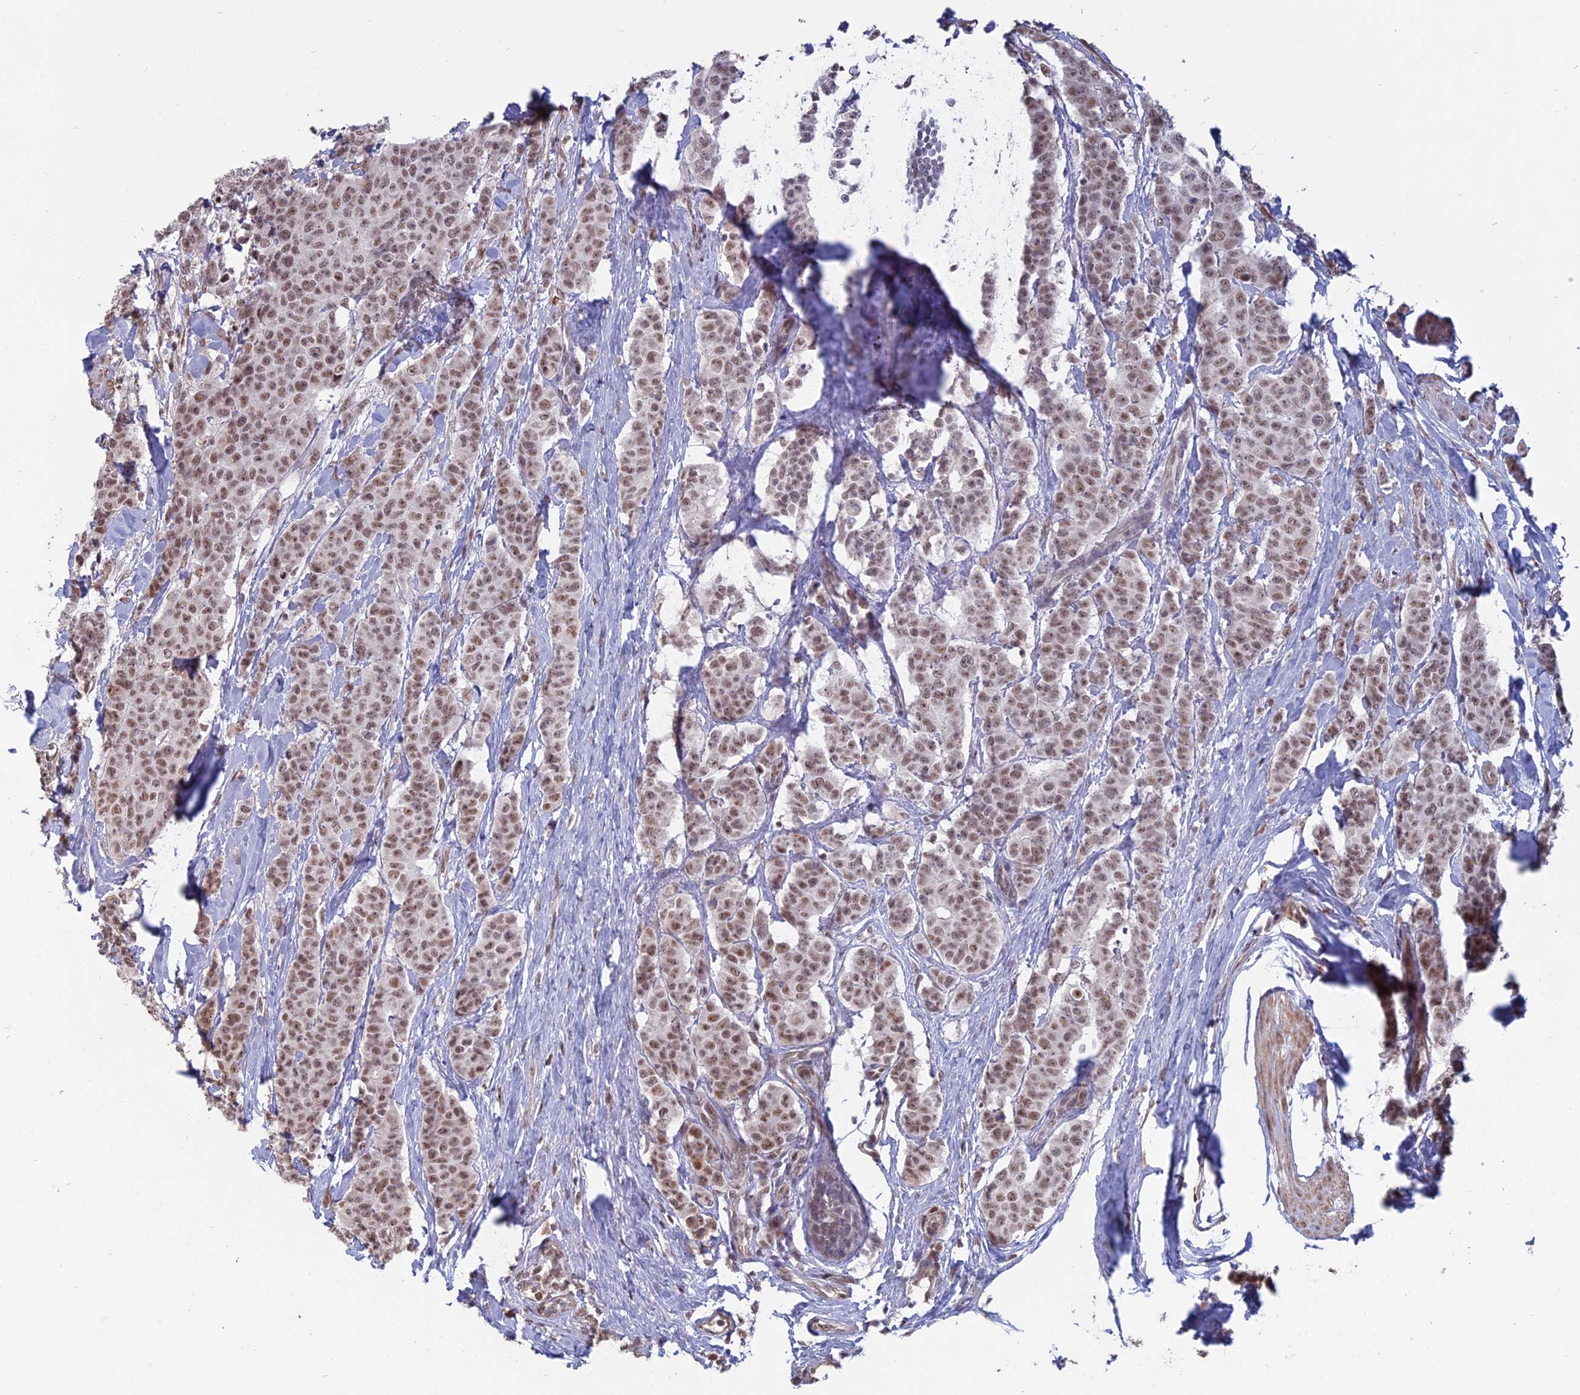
{"staining": {"intensity": "moderate", "quantity": ">75%", "location": "nuclear"}, "tissue": "breast cancer", "cell_type": "Tumor cells", "image_type": "cancer", "snomed": [{"axis": "morphology", "description": "Duct carcinoma"}, {"axis": "topography", "description": "Breast"}], "caption": "Infiltrating ductal carcinoma (breast) stained with DAB immunohistochemistry (IHC) demonstrates medium levels of moderate nuclear expression in about >75% of tumor cells.", "gene": "MFAP1", "patient": {"sex": "female", "age": 40}}